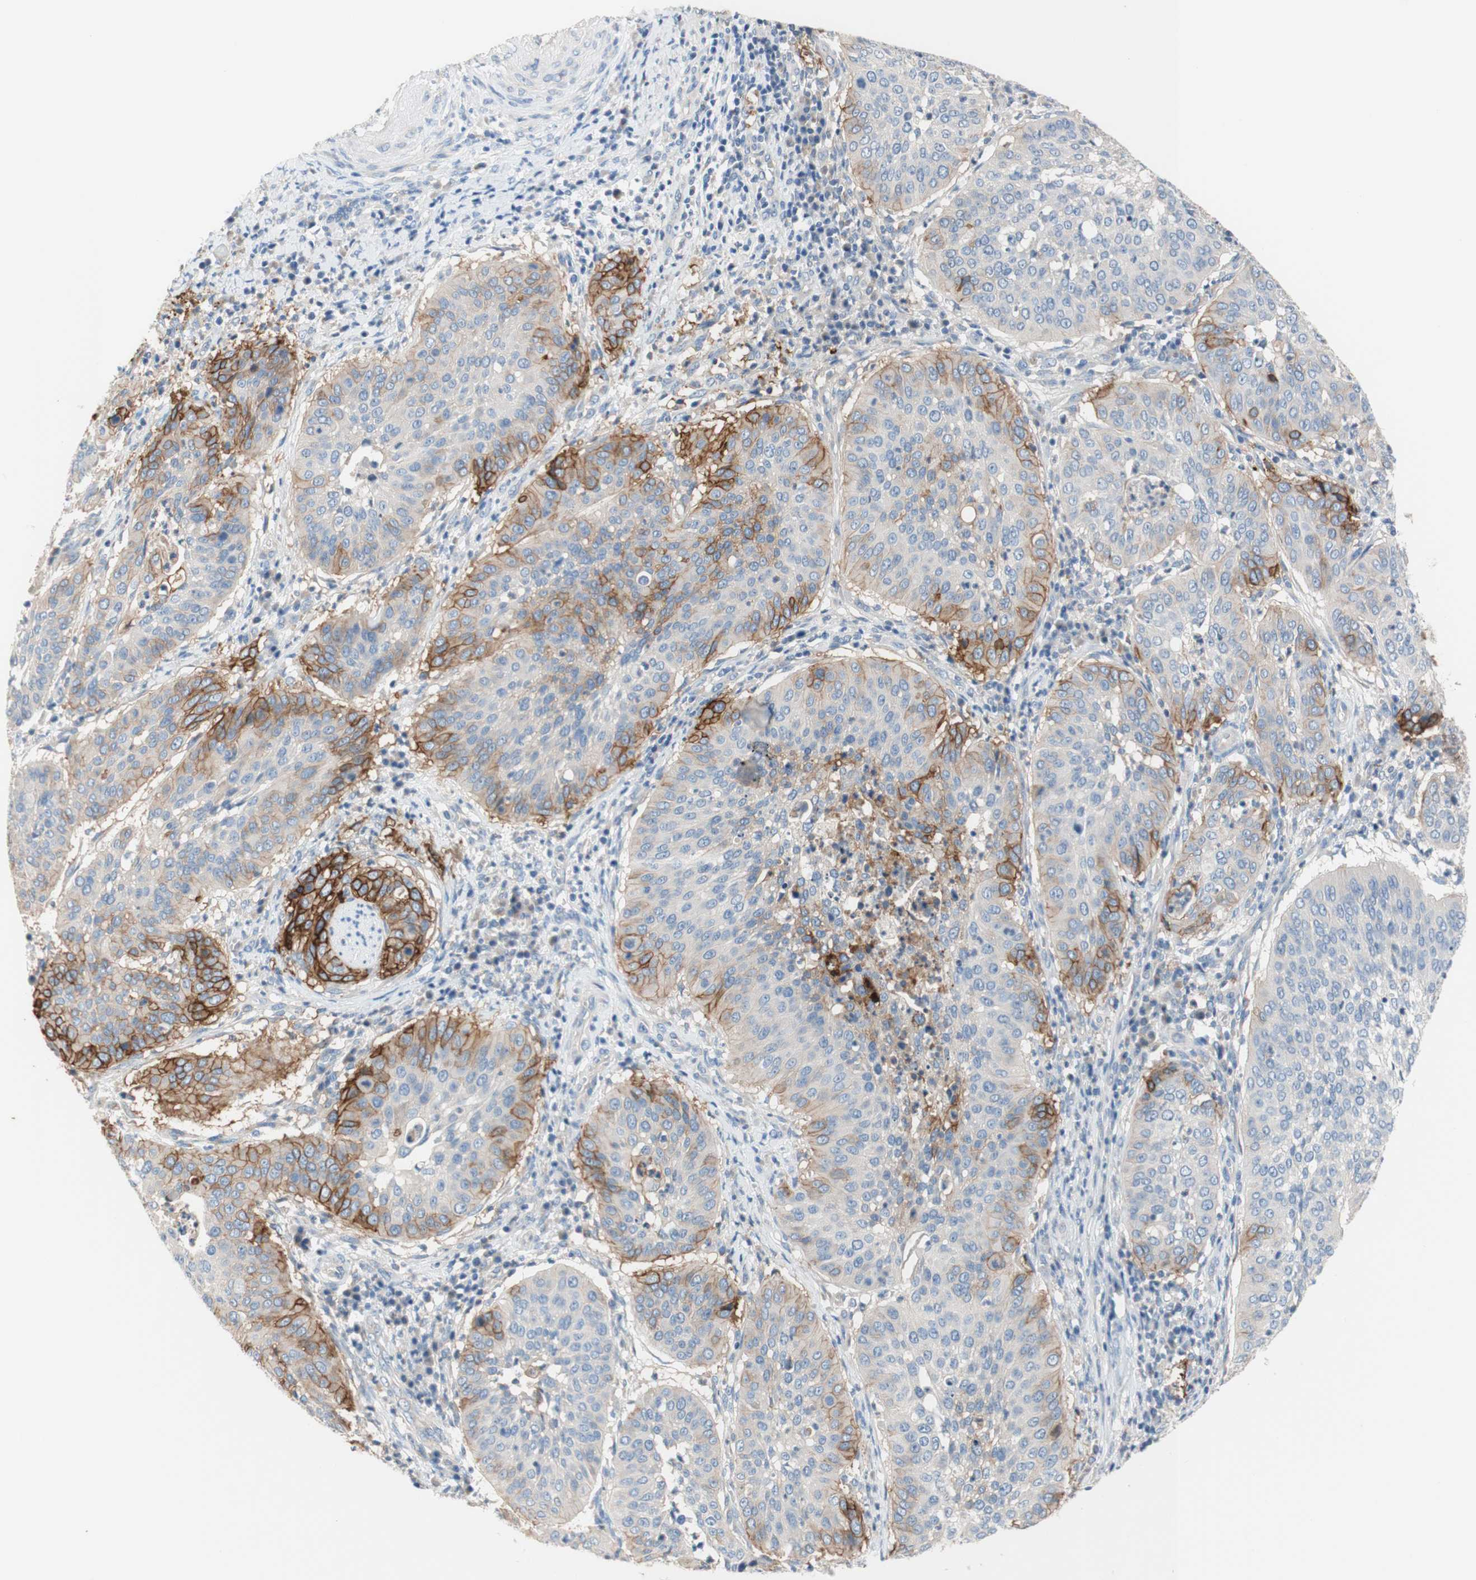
{"staining": {"intensity": "strong", "quantity": "<25%", "location": "cytoplasmic/membranous"}, "tissue": "cervical cancer", "cell_type": "Tumor cells", "image_type": "cancer", "snomed": [{"axis": "morphology", "description": "Normal tissue, NOS"}, {"axis": "morphology", "description": "Squamous cell carcinoma, NOS"}, {"axis": "topography", "description": "Cervix"}], "caption": "Immunohistochemistry (IHC) (DAB (3,3'-diaminobenzidine)) staining of human cervical cancer (squamous cell carcinoma) exhibits strong cytoplasmic/membranous protein expression in about <25% of tumor cells.", "gene": "F3", "patient": {"sex": "female", "age": 39}}